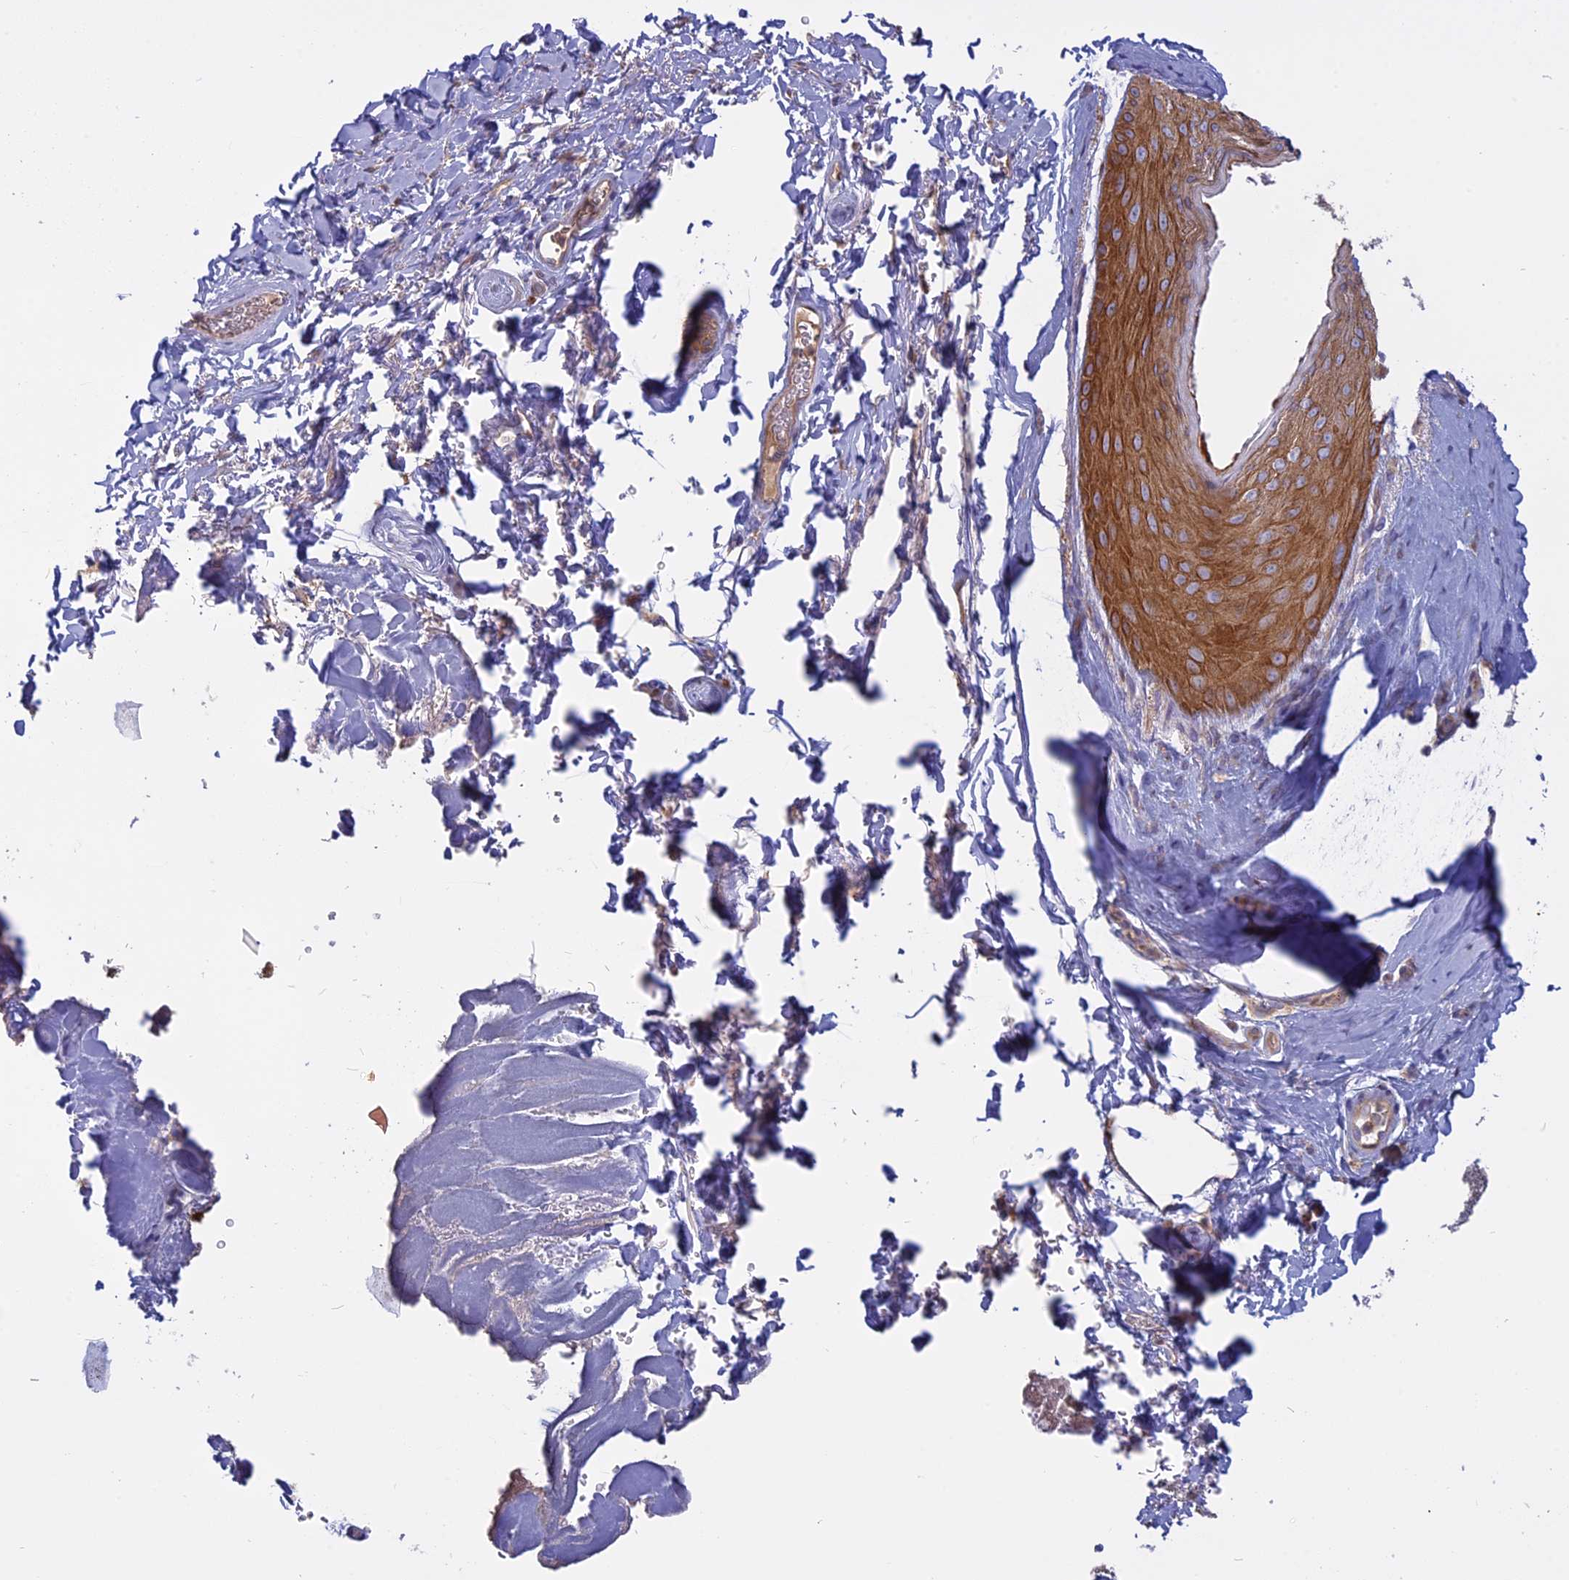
{"staining": {"intensity": "moderate", "quantity": "25%-75%", "location": "cytoplasmic/membranous"}, "tissue": "skin", "cell_type": "Epidermal cells", "image_type": "normal", "snomed": [{"axis": "morphology", "description": "Normal tissue, NOS"}, {"axis": "topography", "description": "Anal"}], "caption": "This histopathology image exhibits immunohistochemistry (IHC) staining of benign skin, with medium moderate cytoplasmic/membranous staining in approximately 25%-75% of epidermal cells.", "gene": "TMEM208", "patient": {"sex": "male", "age": 44}}